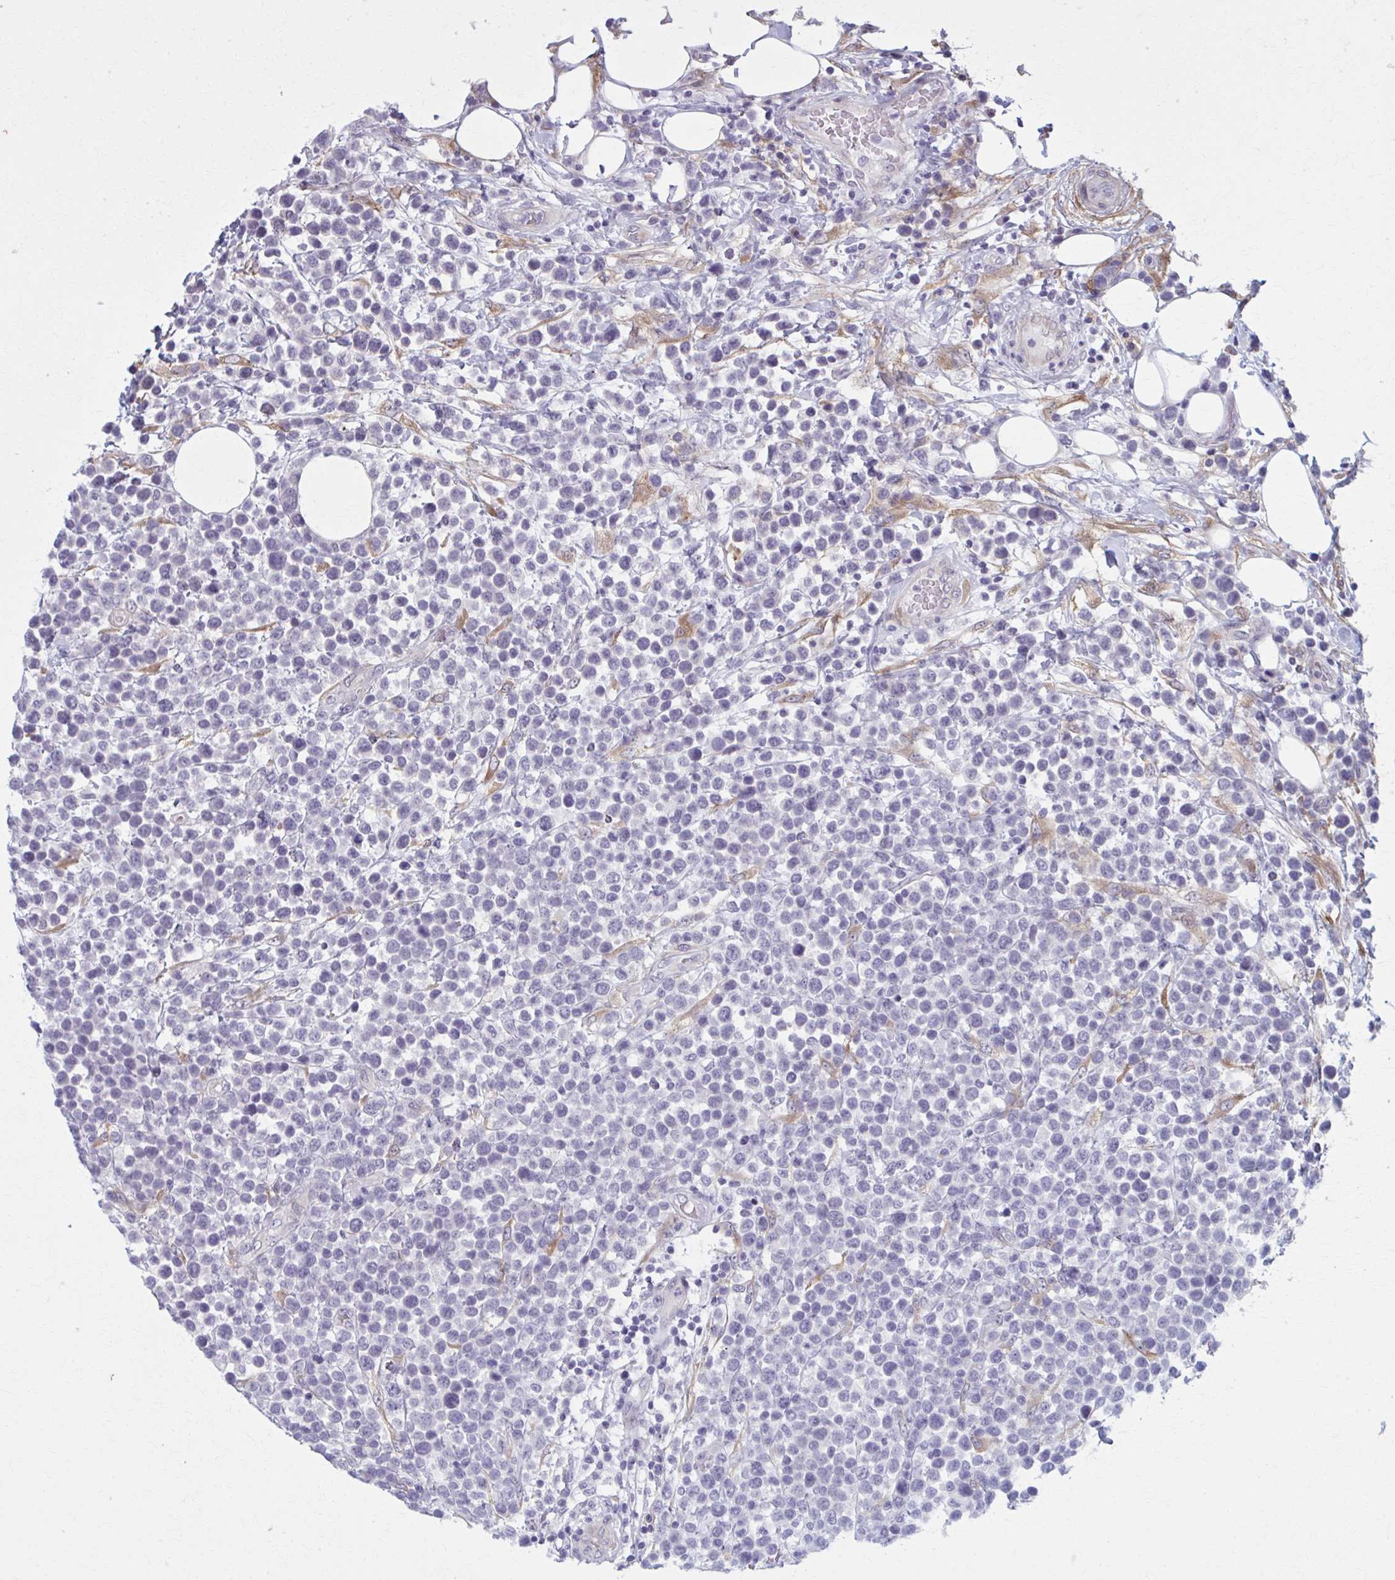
{"staining": {"intensity": "negative", "quantity": "none", "location": "none"}, "tissue": "lymphoma", "cell_type": "Tumor cells", "image_type": "cancer", "snomed": [{"axis": "morphology", "description": "Malignant lymphoma, non-Hodgkin's type, Low grade"}, {"axis": "topography", "description": "Lymph node"}], "caption": "Image shows no significant protein positivity in tumor cells of lymphoma. (Immunohistochemistry (ihc), brightfield microscopy, high magnification).", "gene": "NUMBL", "patient": {"sex": "male", "age": 60}}